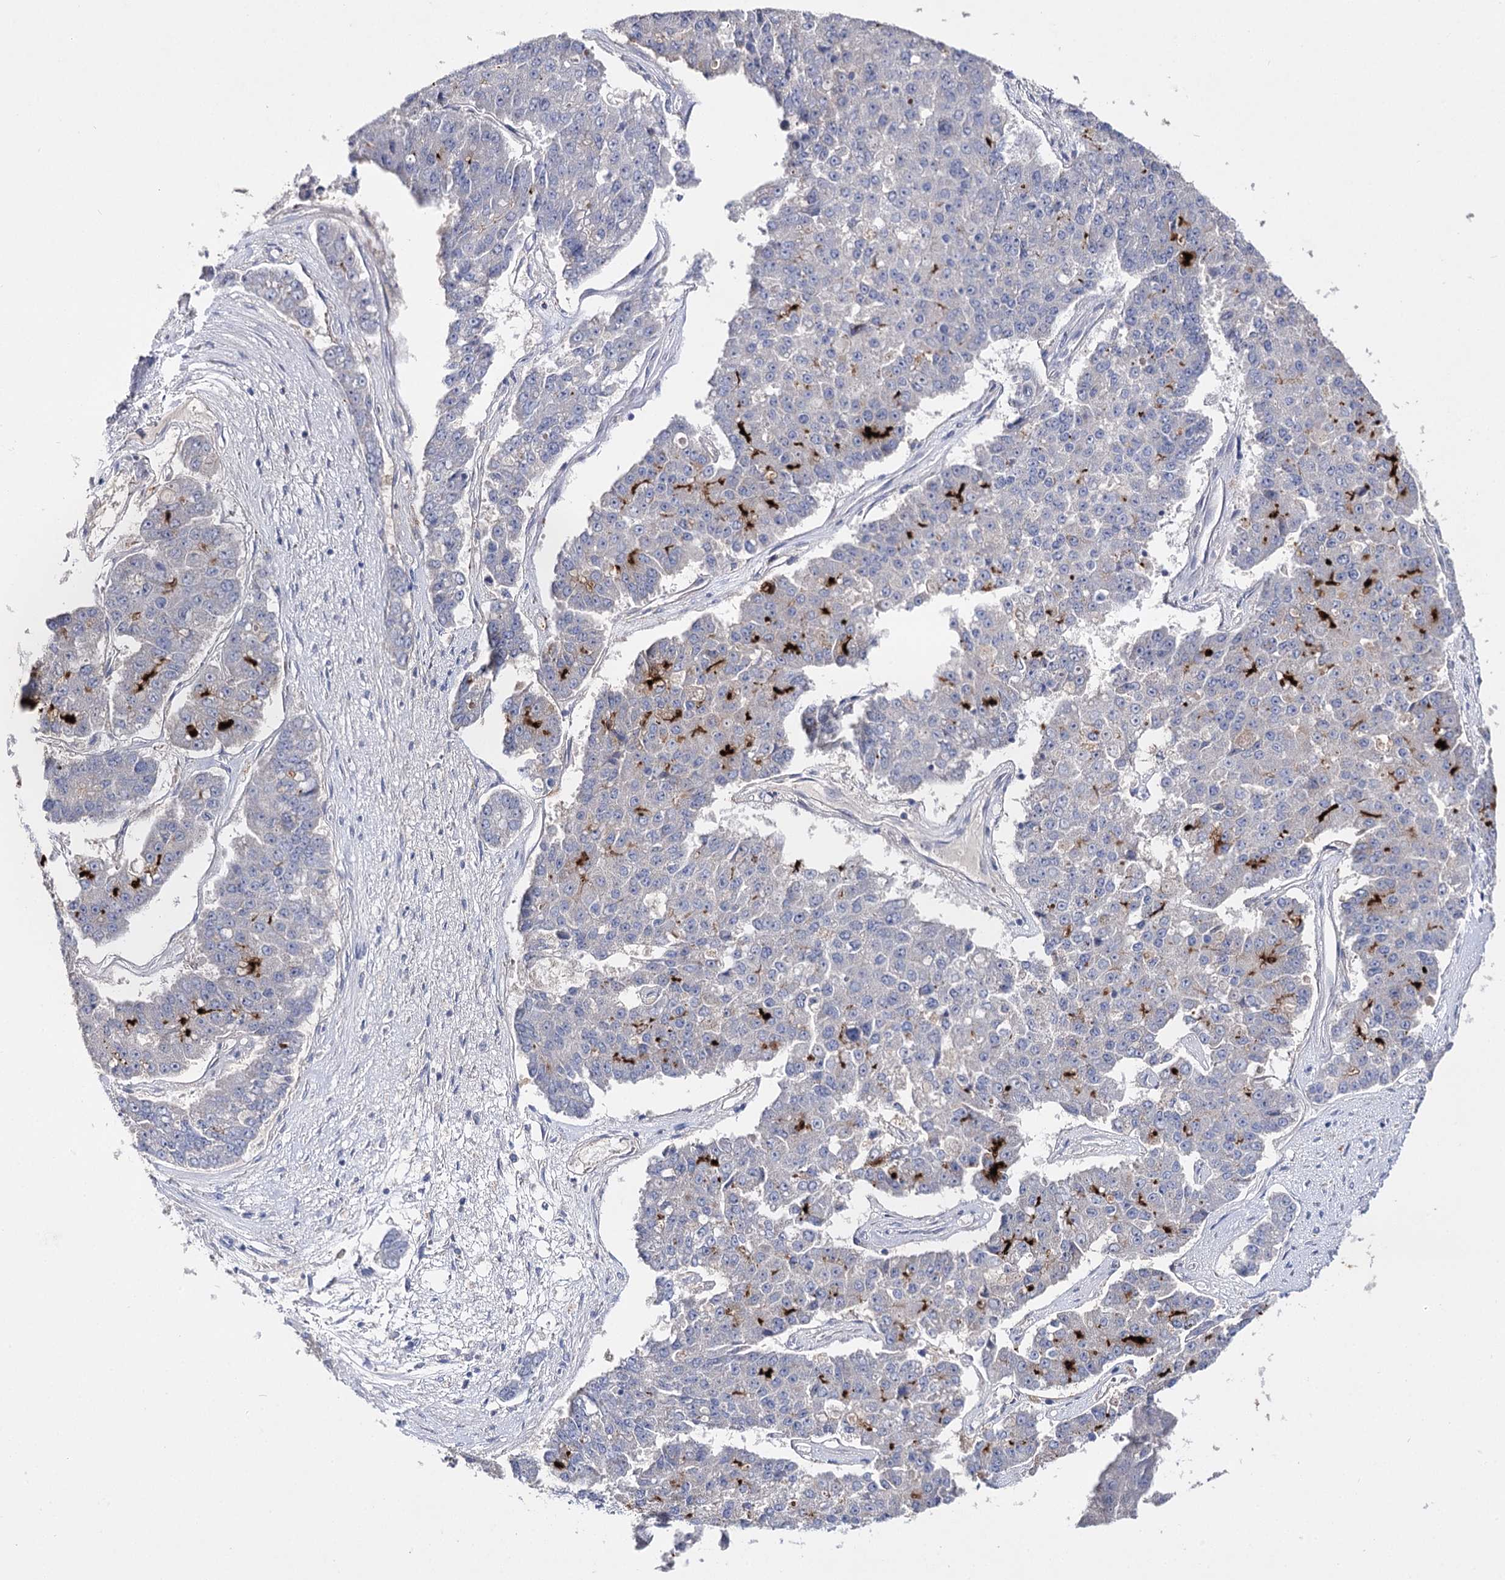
{"staining": {"intensity": "negative", "quantity": "none", "location": "none"}, "tissue": "pancreatic cancer", "cell_type": "Tumor cells", "image_type": "cancer", "snomed": [{"axis": "morphology", "description": "Adenocarcinoma, NOS"}, {"axis": "topography", "description": "Pancreas"}], "caption": "Tumor cells show no significant protein expression in pancreatic cancer.", "gene": "NRAP", "patient": {"sex": "male", "age": 50}}